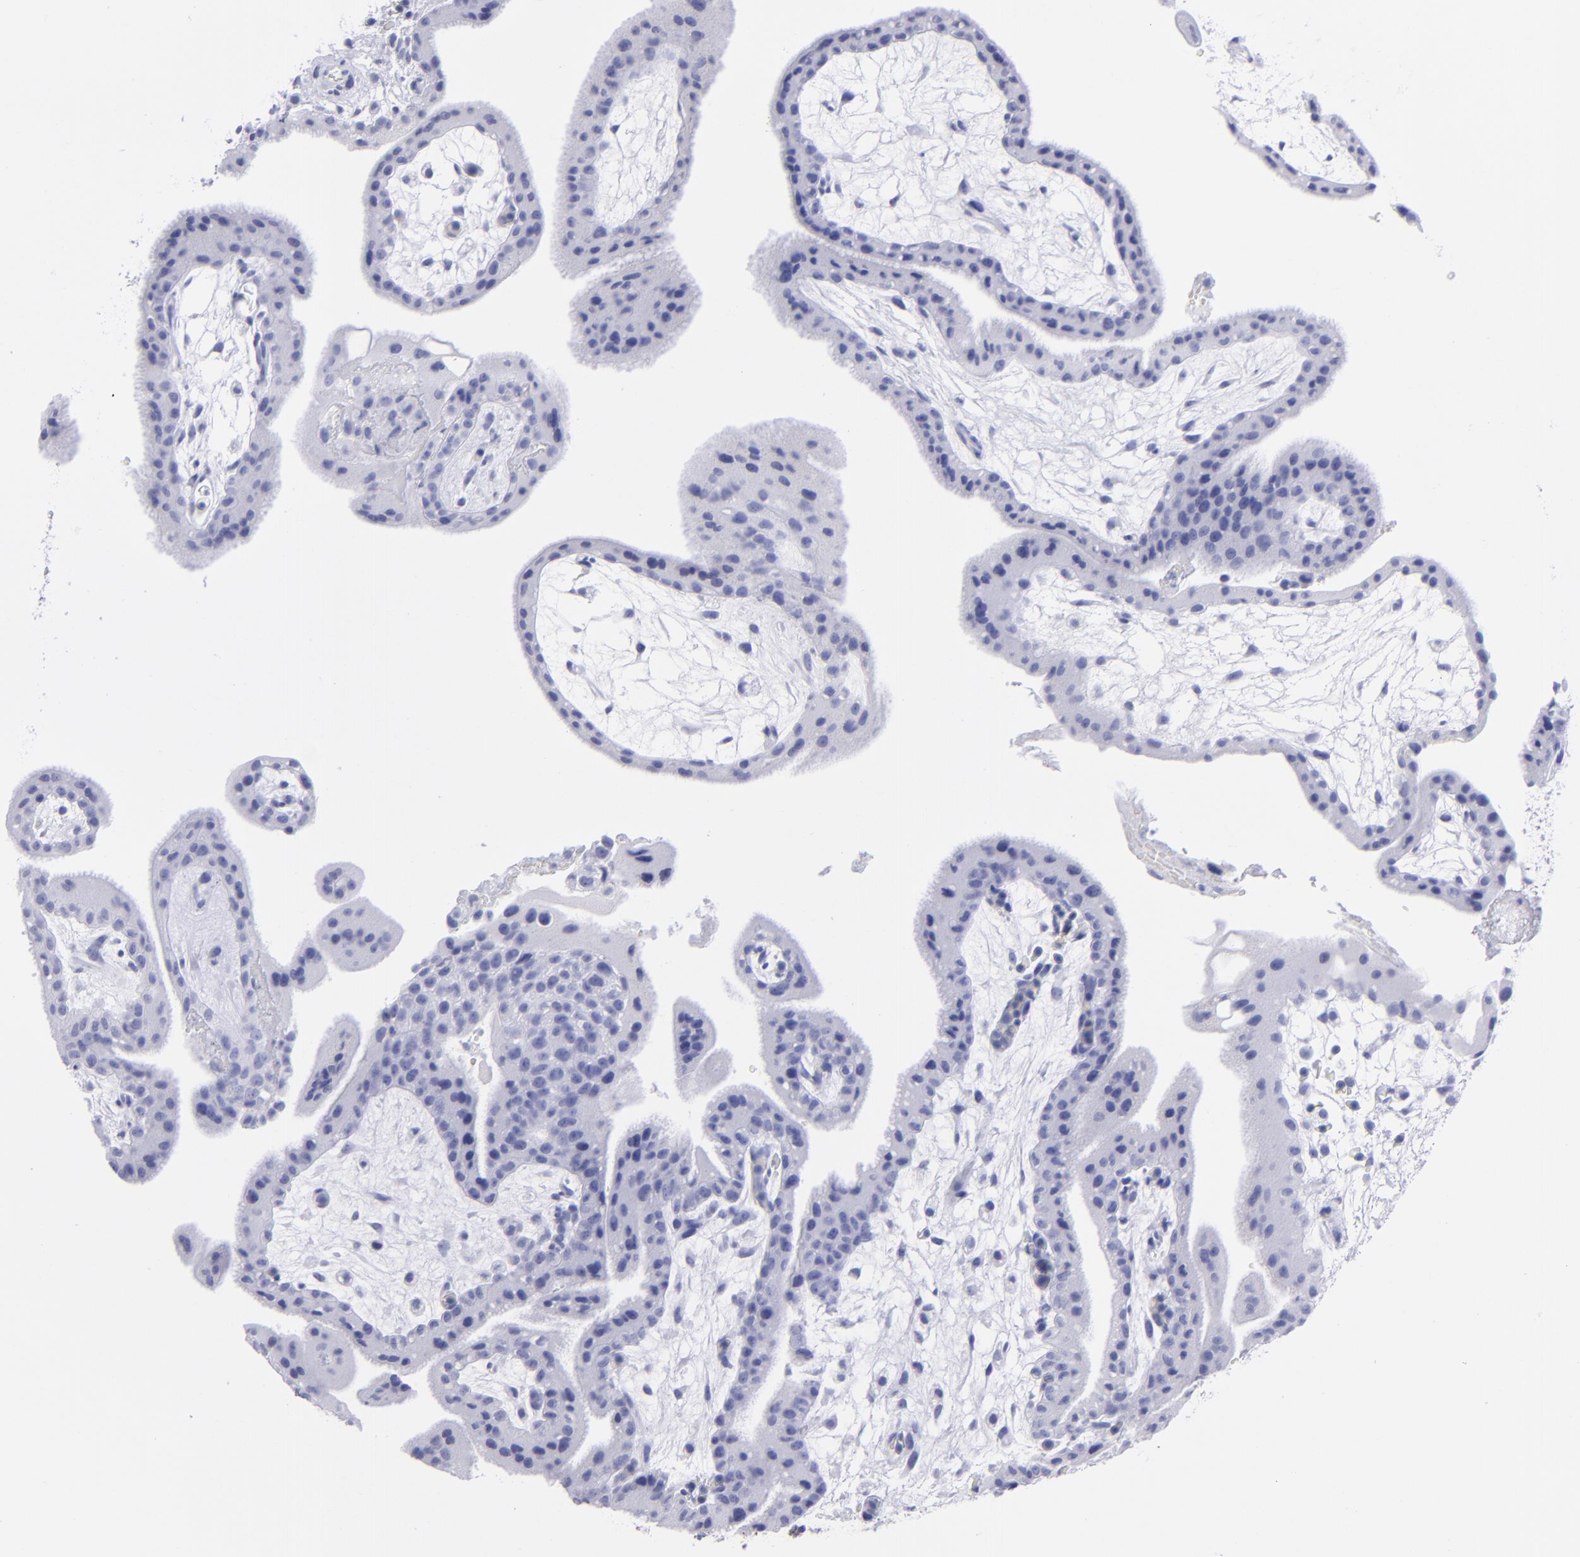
{"staining": {"intensity": "negative", "quantity": "none", "location": "none"}, "tissue": "placenta", "cell_type": "Trophoblastic cells", "image_type": "normal", "snomed": [{"axis": "morphology", "description": "Normal tissue, NOS"}, {"axis": "topography", "description": "Placenta"}], "caption": "DAB (3,3'-diaminobenzidine) immunohistochemical staining of unremarkable placenta displays no significant expression in trophoblastic cells. (DAB immunohistochemistry, high magnification).", "gene": "CD6", "patient": {"sex": "female", "age": 35}}